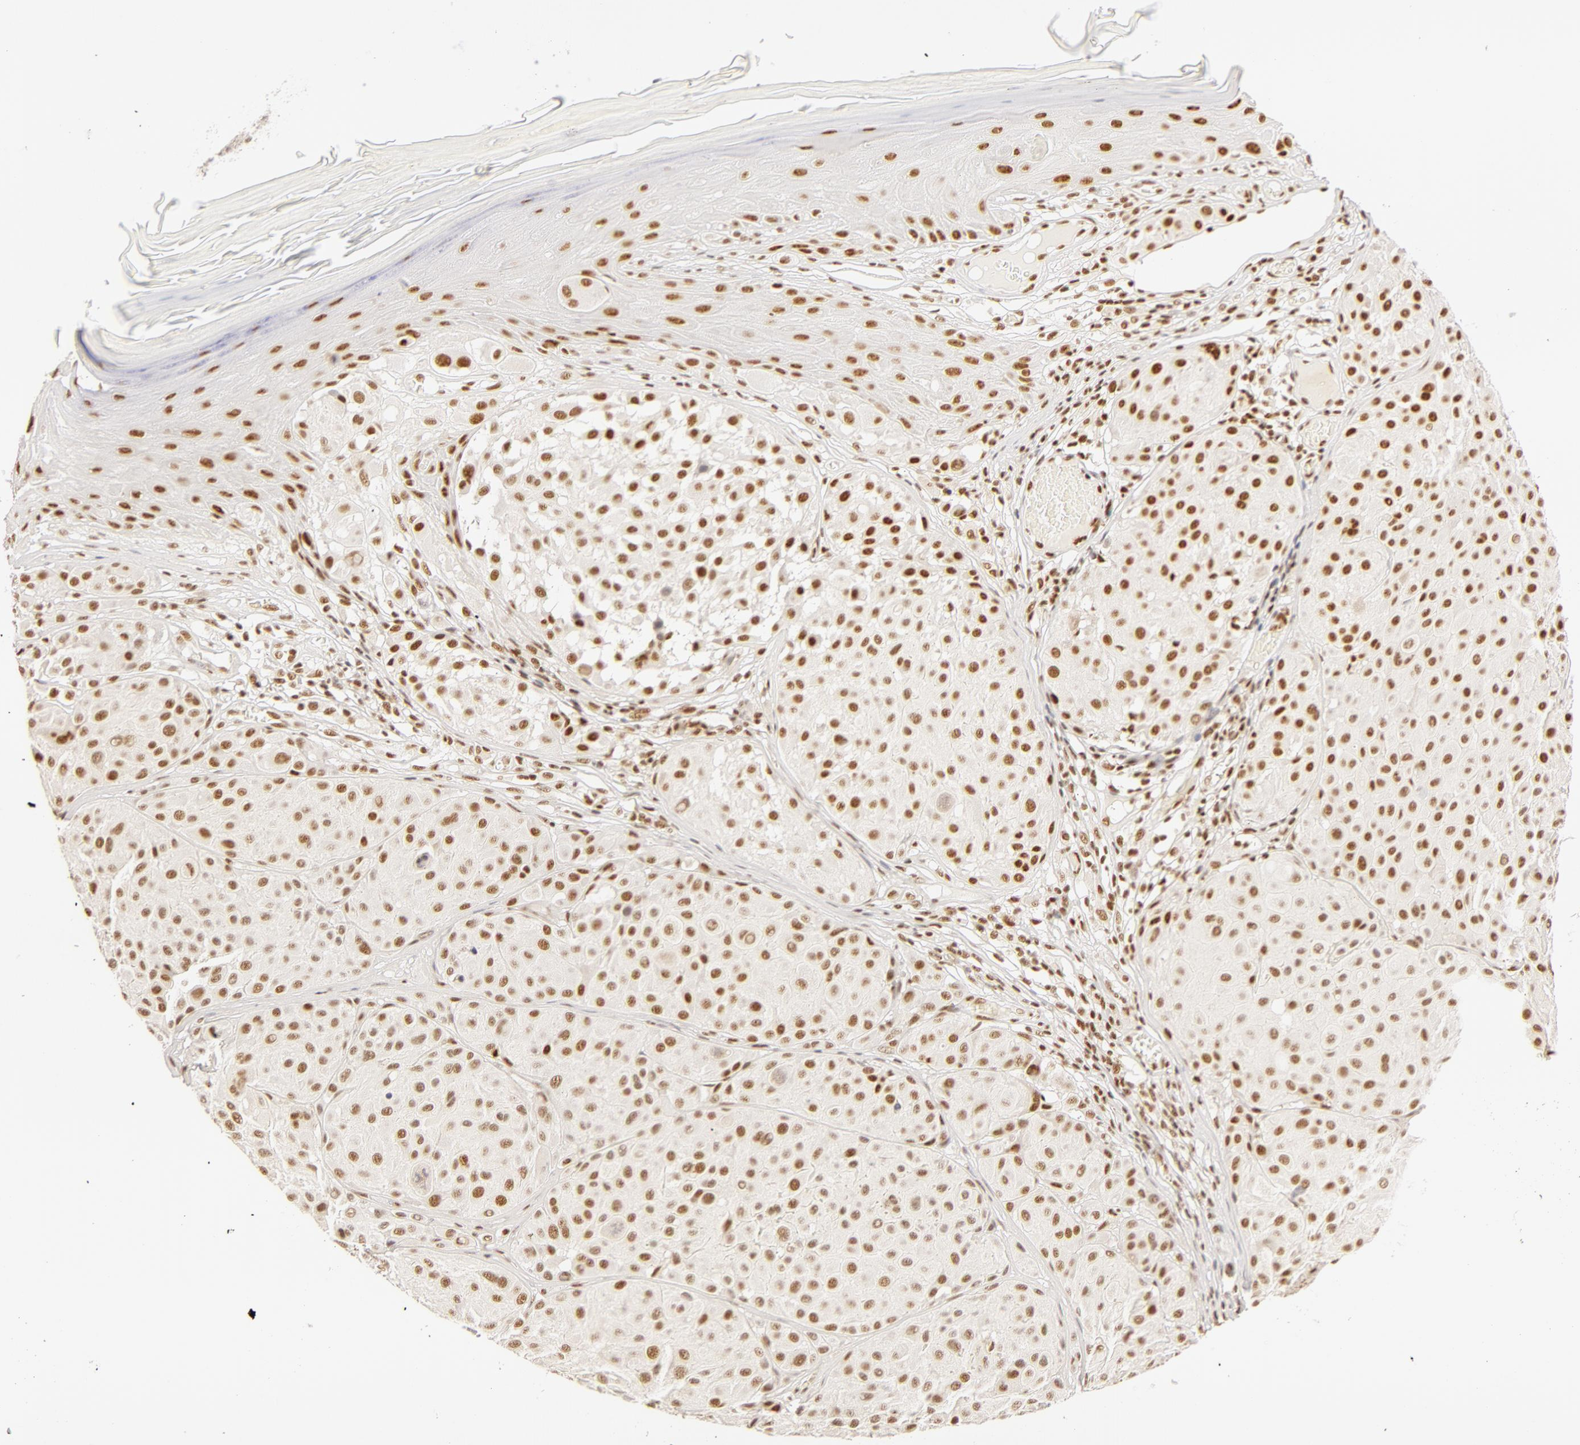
{"staining": {"intensity": "moderate", "quantity": ">75%", "location": "nuclear"}, "tissue": "melanoma", "cell_type": "Tumor cells", "image_type": "cancer", "snomed": [{"axis": "morphology", "description": "Malignant melanoma, NOS"}, {"axis": "topography", "description": "Skin"}], "caption": "Tumor cells show medium levels of moderate nuclear staining in about >75% of cells in human malignant melanoma.", "gene": "RBM39", "patient": {"sex": "male", "age": 36}}